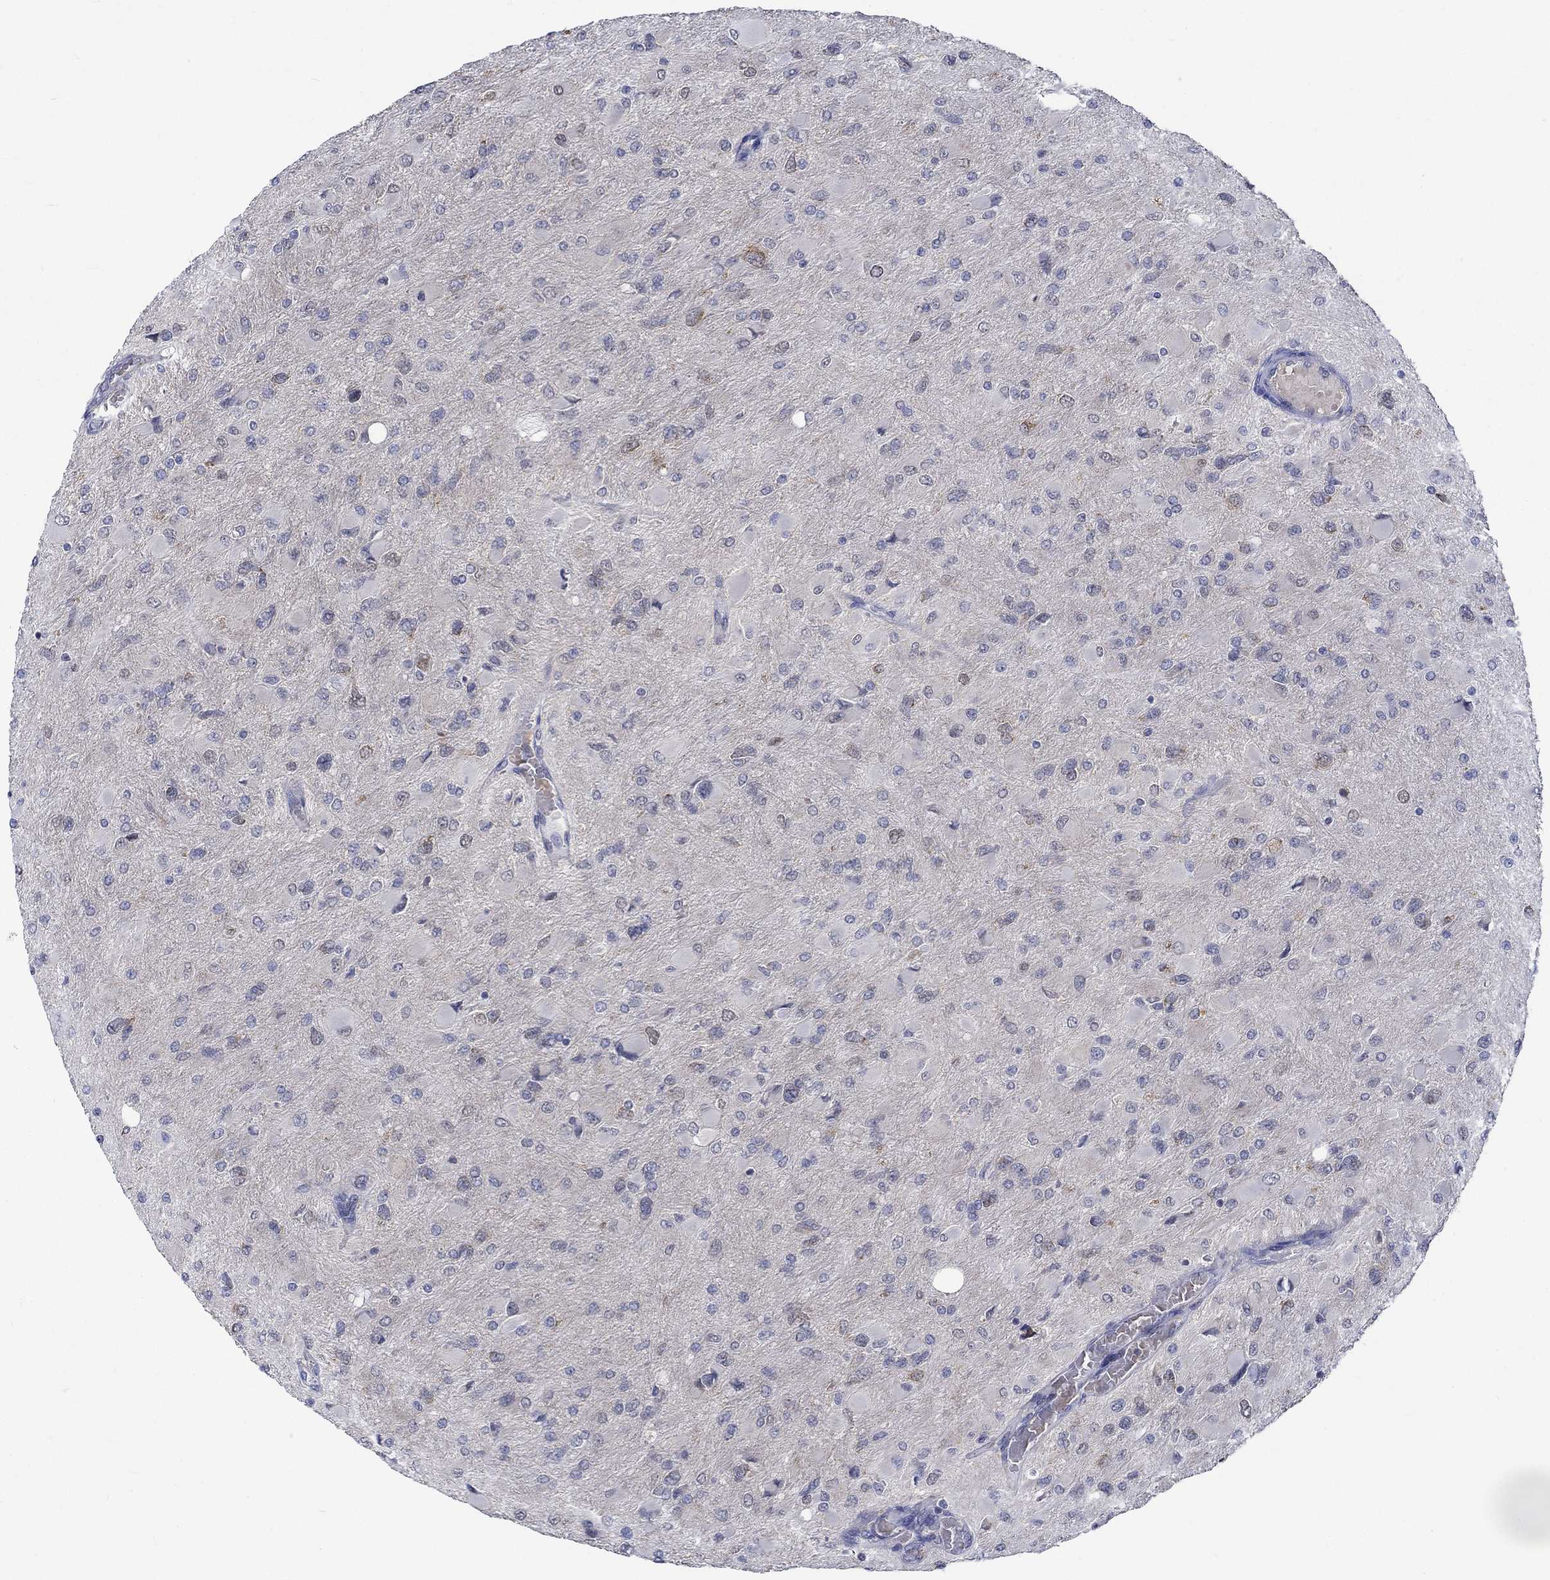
{"staining": {"intensity": "negative", "quantity": "none", "location": "none"}, "tissue": "glioma", "cell_type": "Tumor cells", "image_type": "cancer", "snomed": [{"axis": "morphology", "description": "Glioma, malignant, High grade"}, {"axis": "topography", "description": "Cerebral cortex"}], "caption": "Image shows no significant protein positivity in tumor cells of malignant high-grade glioma.", "gene": "WASF1", "patient": {"sex": "female", "age": 36}}